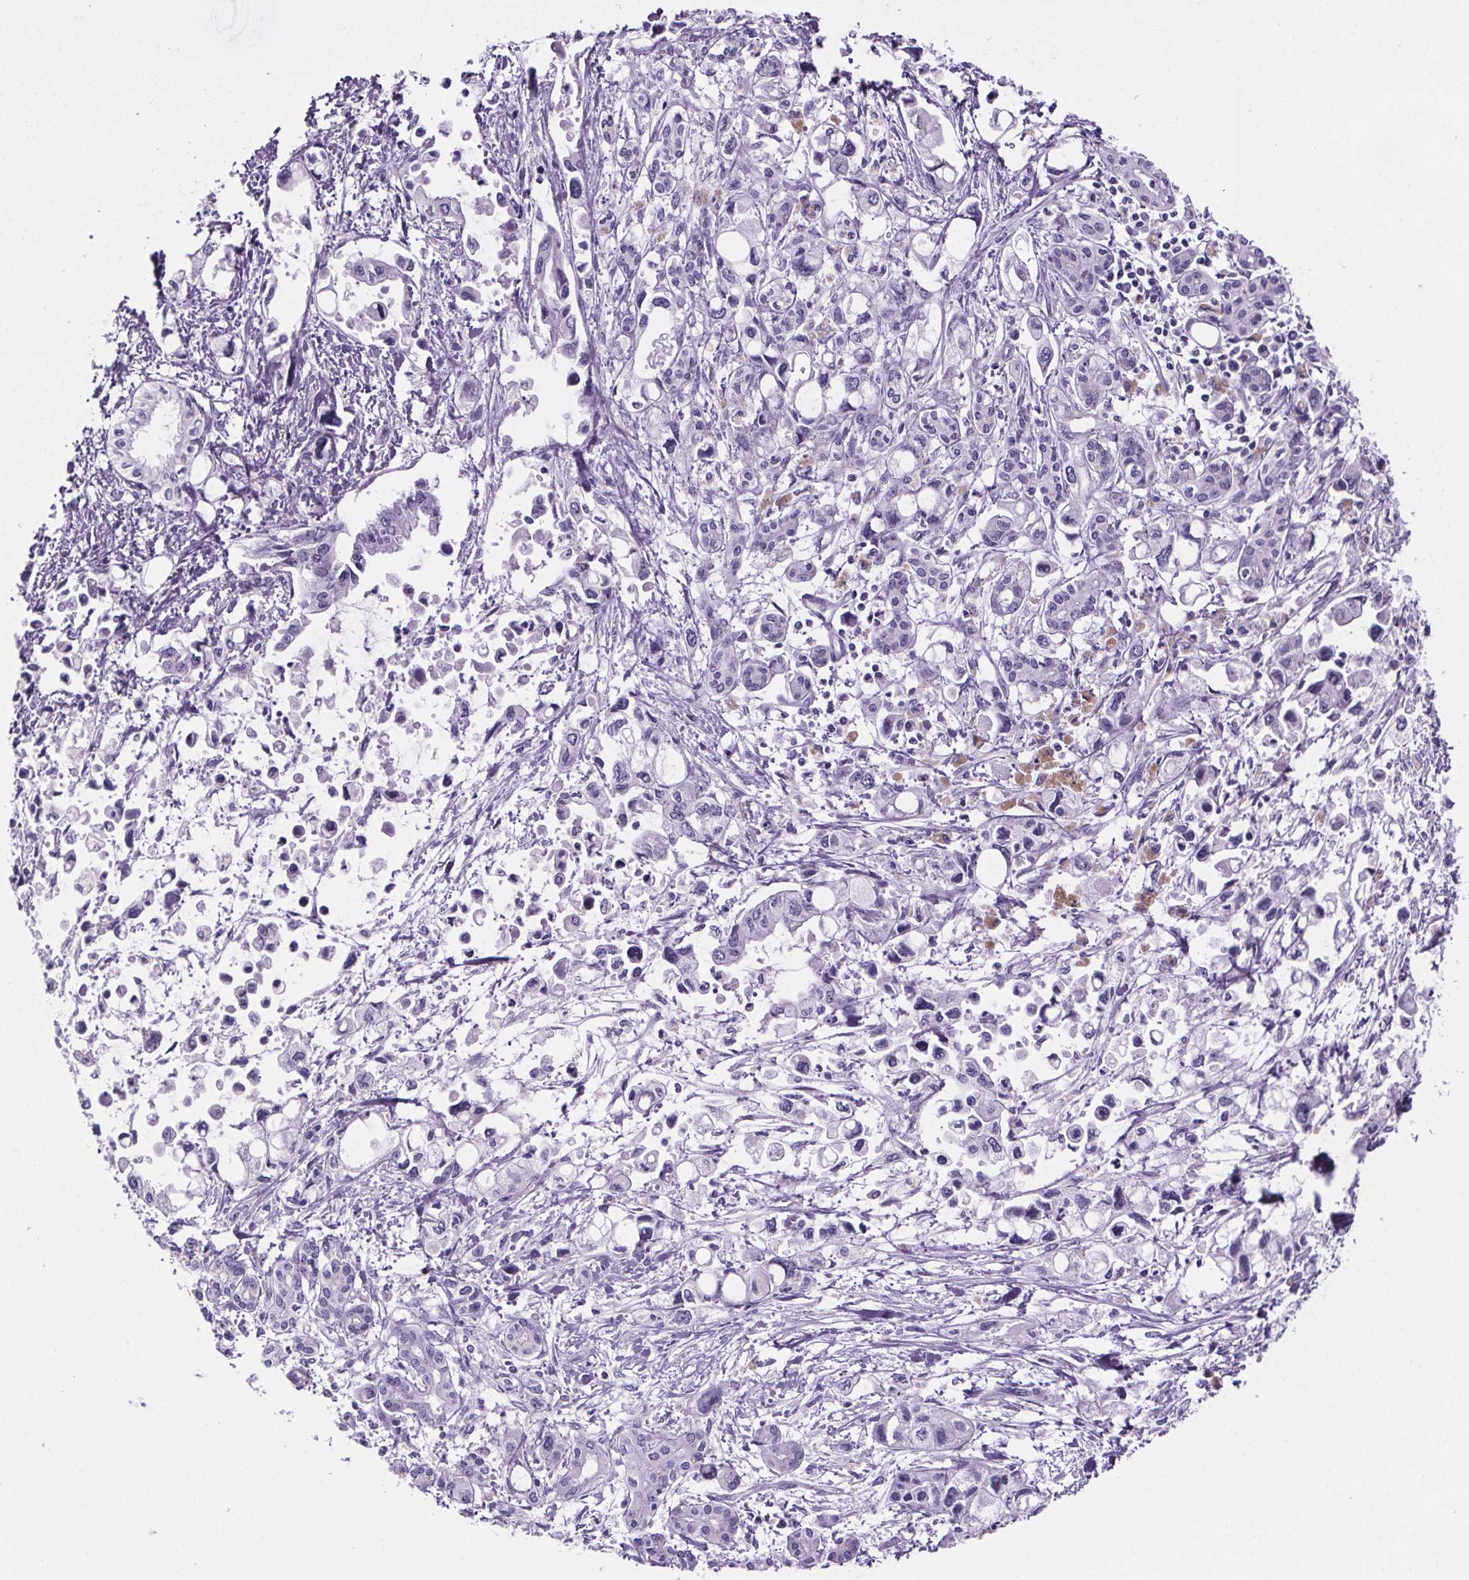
{"staining": {"intensity": "negative", "quantity": "none", "location": "none"}, "tissue": "pancreatic cancer", "cell_type": "Tumor cells", "image_type": "cancer", "snomed": [{"axis": "morphology", "description": "Adenocarcinoma, NOS"}, {"axis": "topography", "description": "Pancreas"}], "caption": "A photomicrograph of human pancreatic cancer is negative for staining in tumor cells.", "gene": "CUBN", "patient": {"sex": "female", "age": 61}}